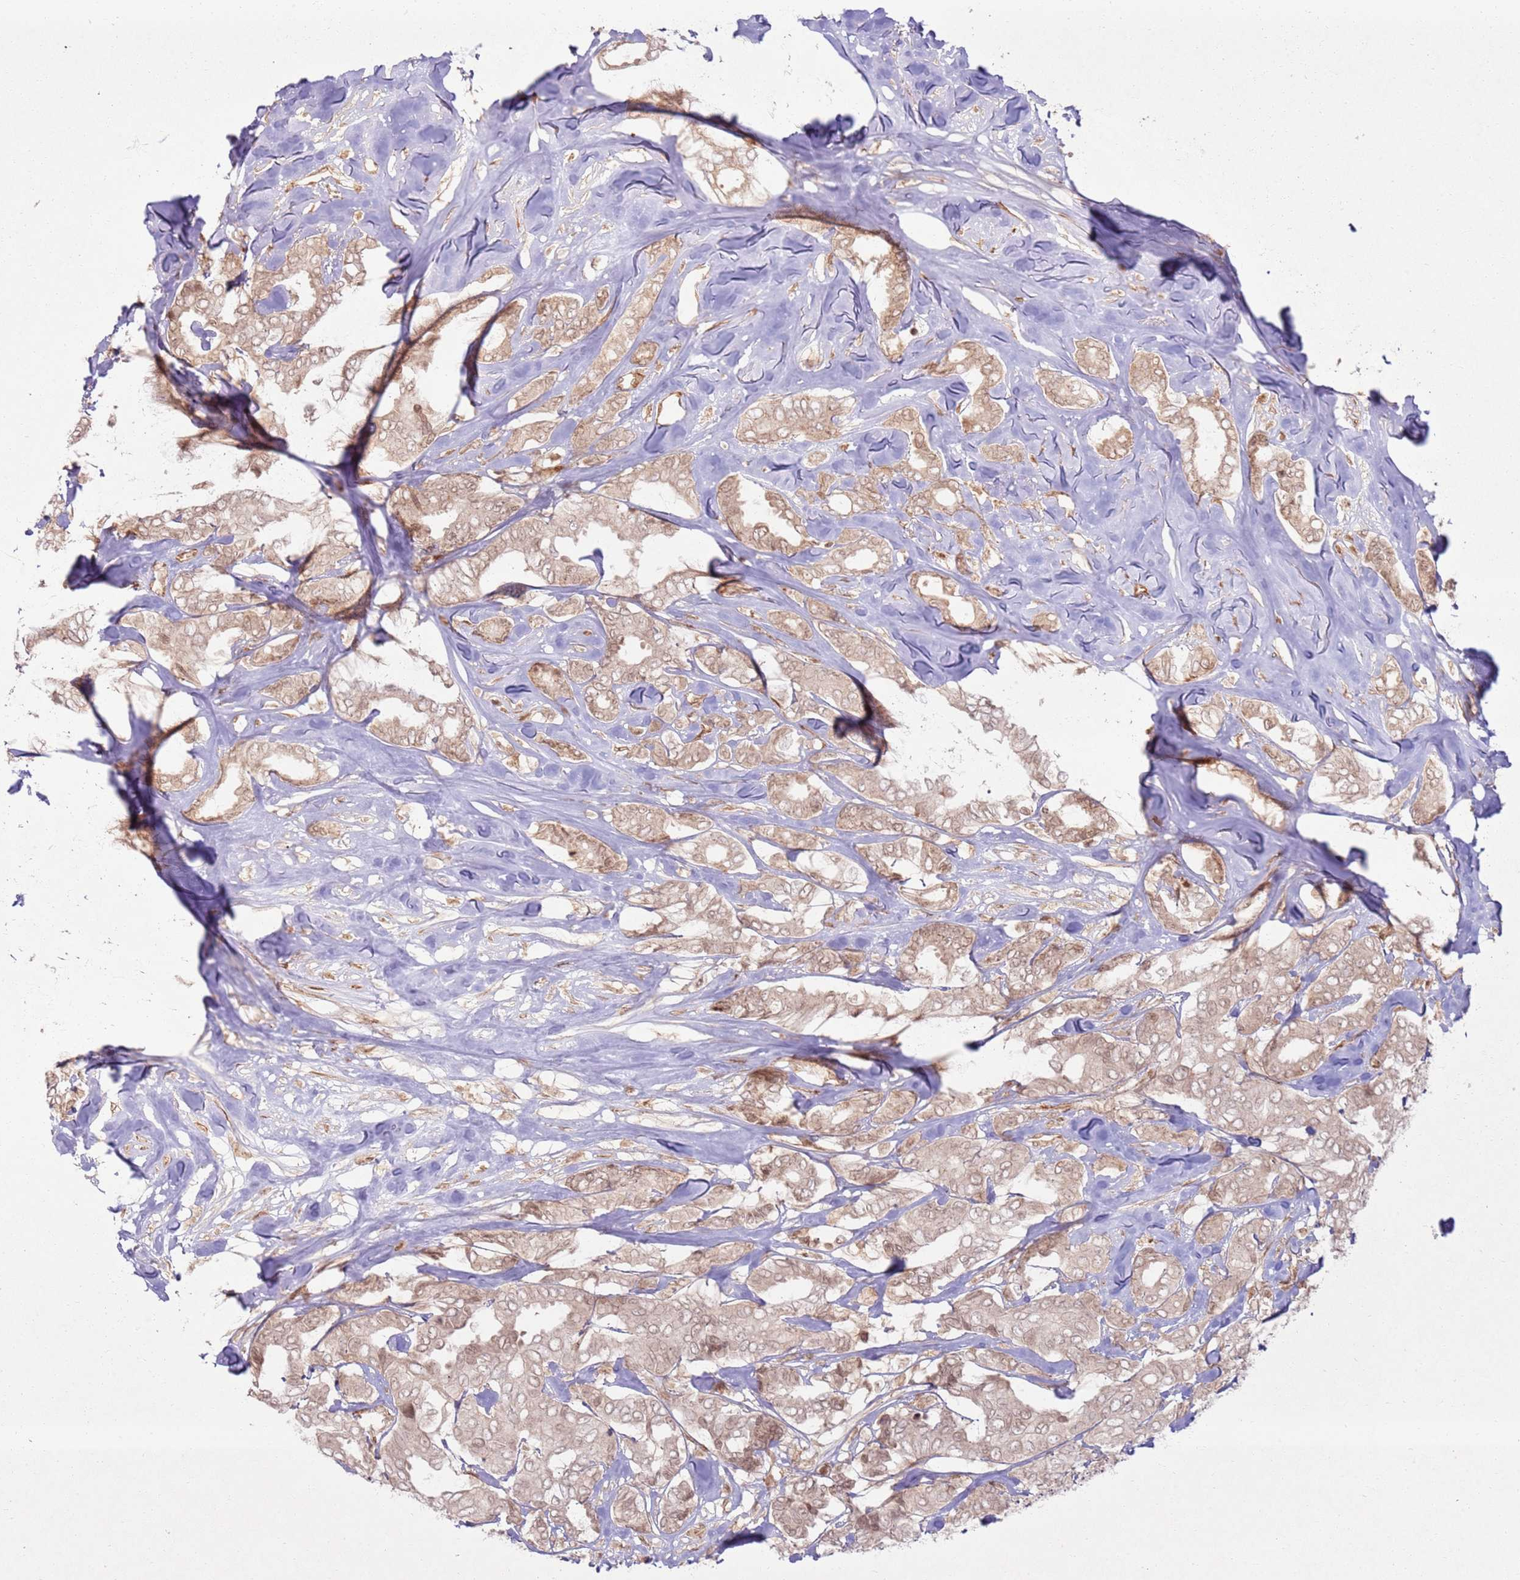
{"staining": {"intensity": "moderate", "quantity": ">75%", "location": "cytoplasmic/membranous,nuclear"}, "tissue": "breast cancer", "cell_type": "Tumor cells", "image_type": "cancer", "snomed": [{"axis": "morphology", "description": "Duct carcinoma"}, {"axis": "topography", "description": "Breast"}], "caption": "High-magnification brightfield microscopy of breast invasive ductal carcinoma stained with DAB (brown) and counterstained with hematoxylin (blue). tumor cells exhibit moderate cytoplasmic/membranous and nuclear positivity is appreciated in approximately>75% of cells. (brown staining indicates protein expression, while blue staining denotes nuclei).", "gene": "KLHL36", "patient": {"sex": "female", "age": 87}}